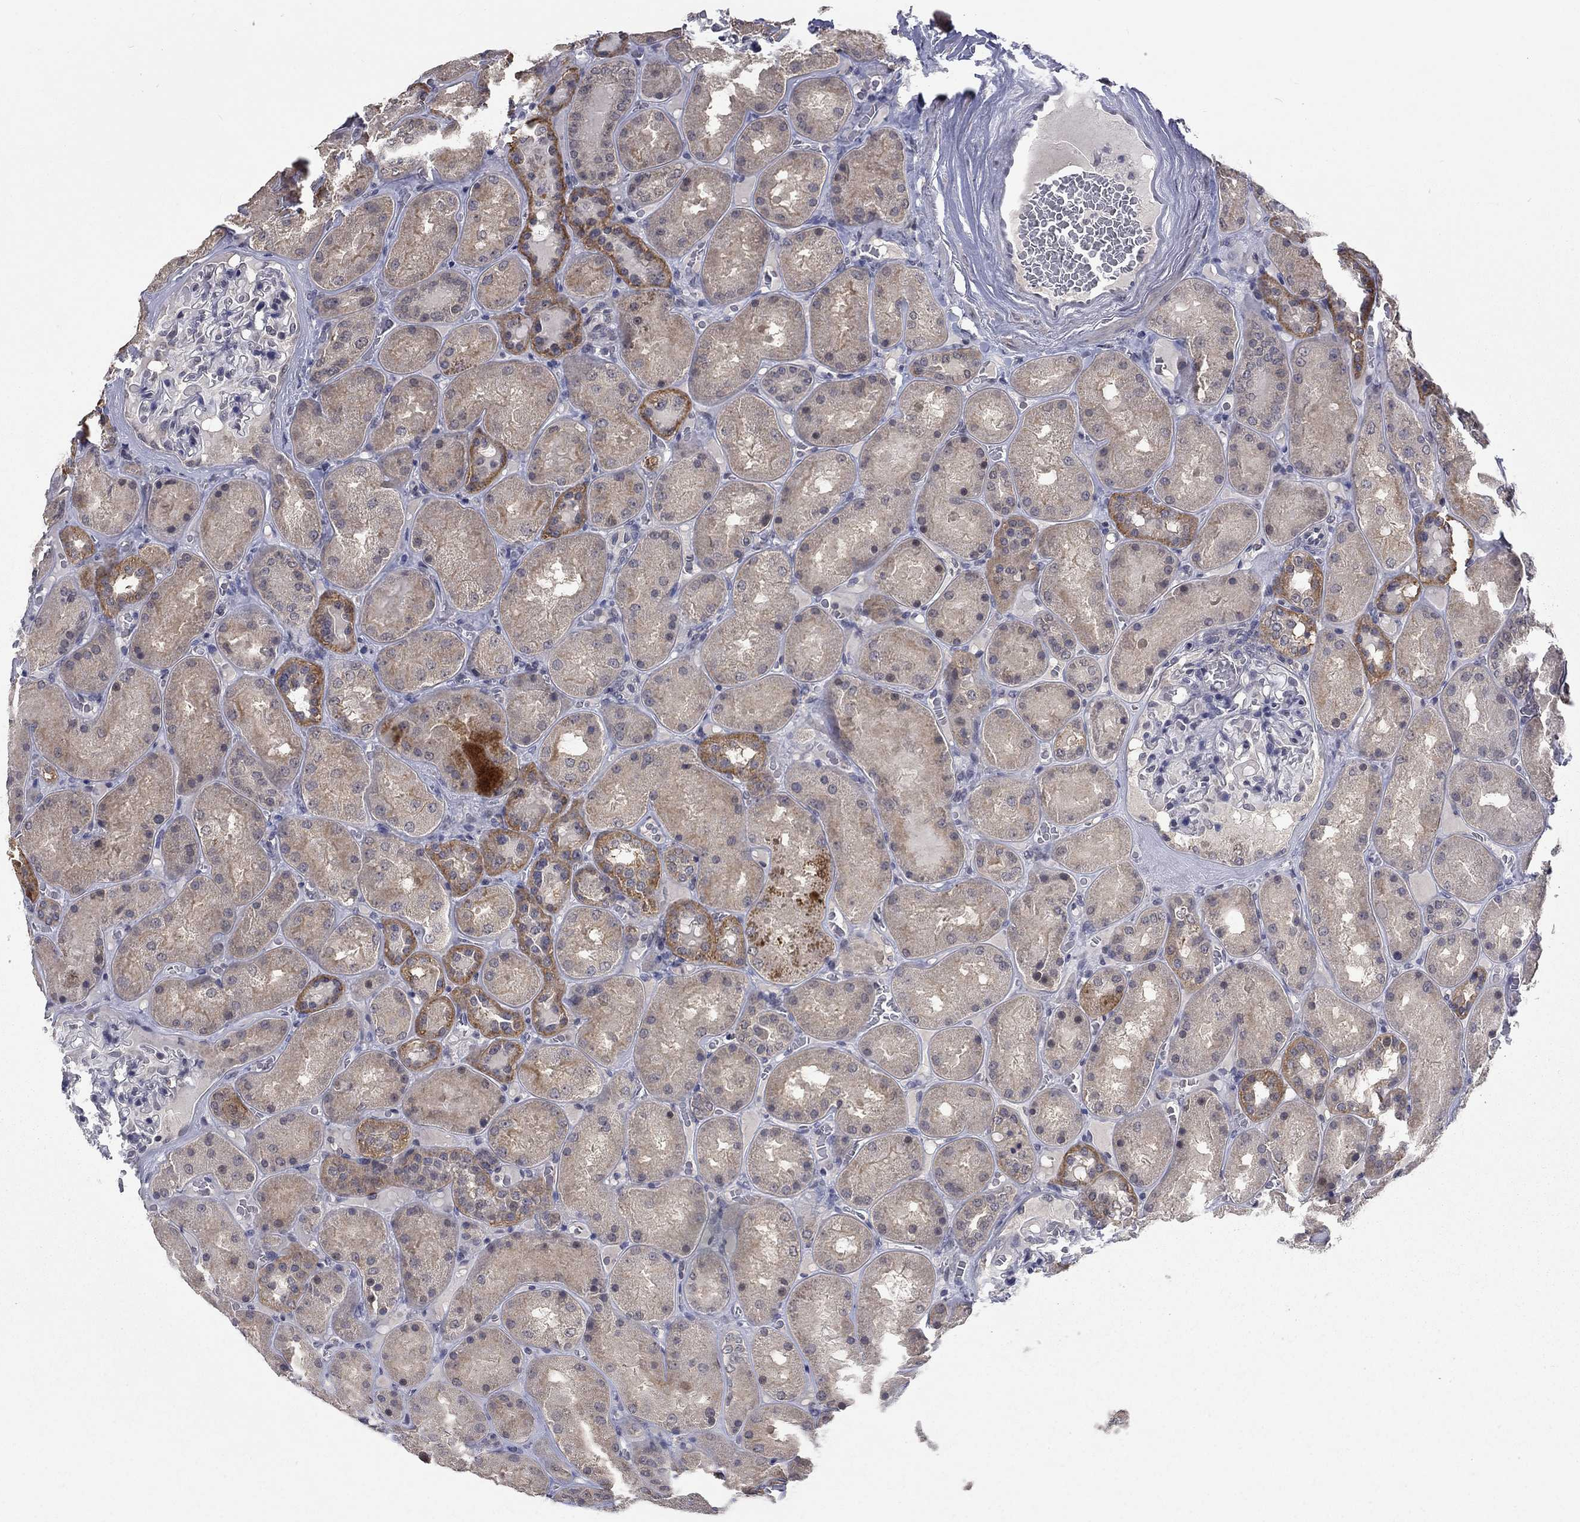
{"staining": {"intensity": "negative", "quantity": "none", "location": "none"}, "tissue": "kidney", "cell_type": "Cells in glomeruli", "image_type": "normal", "snomed": [{"axis": "morphology", "description": "Normal tissue, NOS"}, {"axis": "topography", "description": "Kidney"}], "caption": "Image shows no protein staining in cells in glomeruli of normal kidney. (Stains: DAB (3,3'-diaminobenzidine) IHC with hematoxylin counter stain, Microscopy: brightfield microscopy at high magnification).", "gene": "SPATA33", "patient": {"sex": "male", "age": 73}}